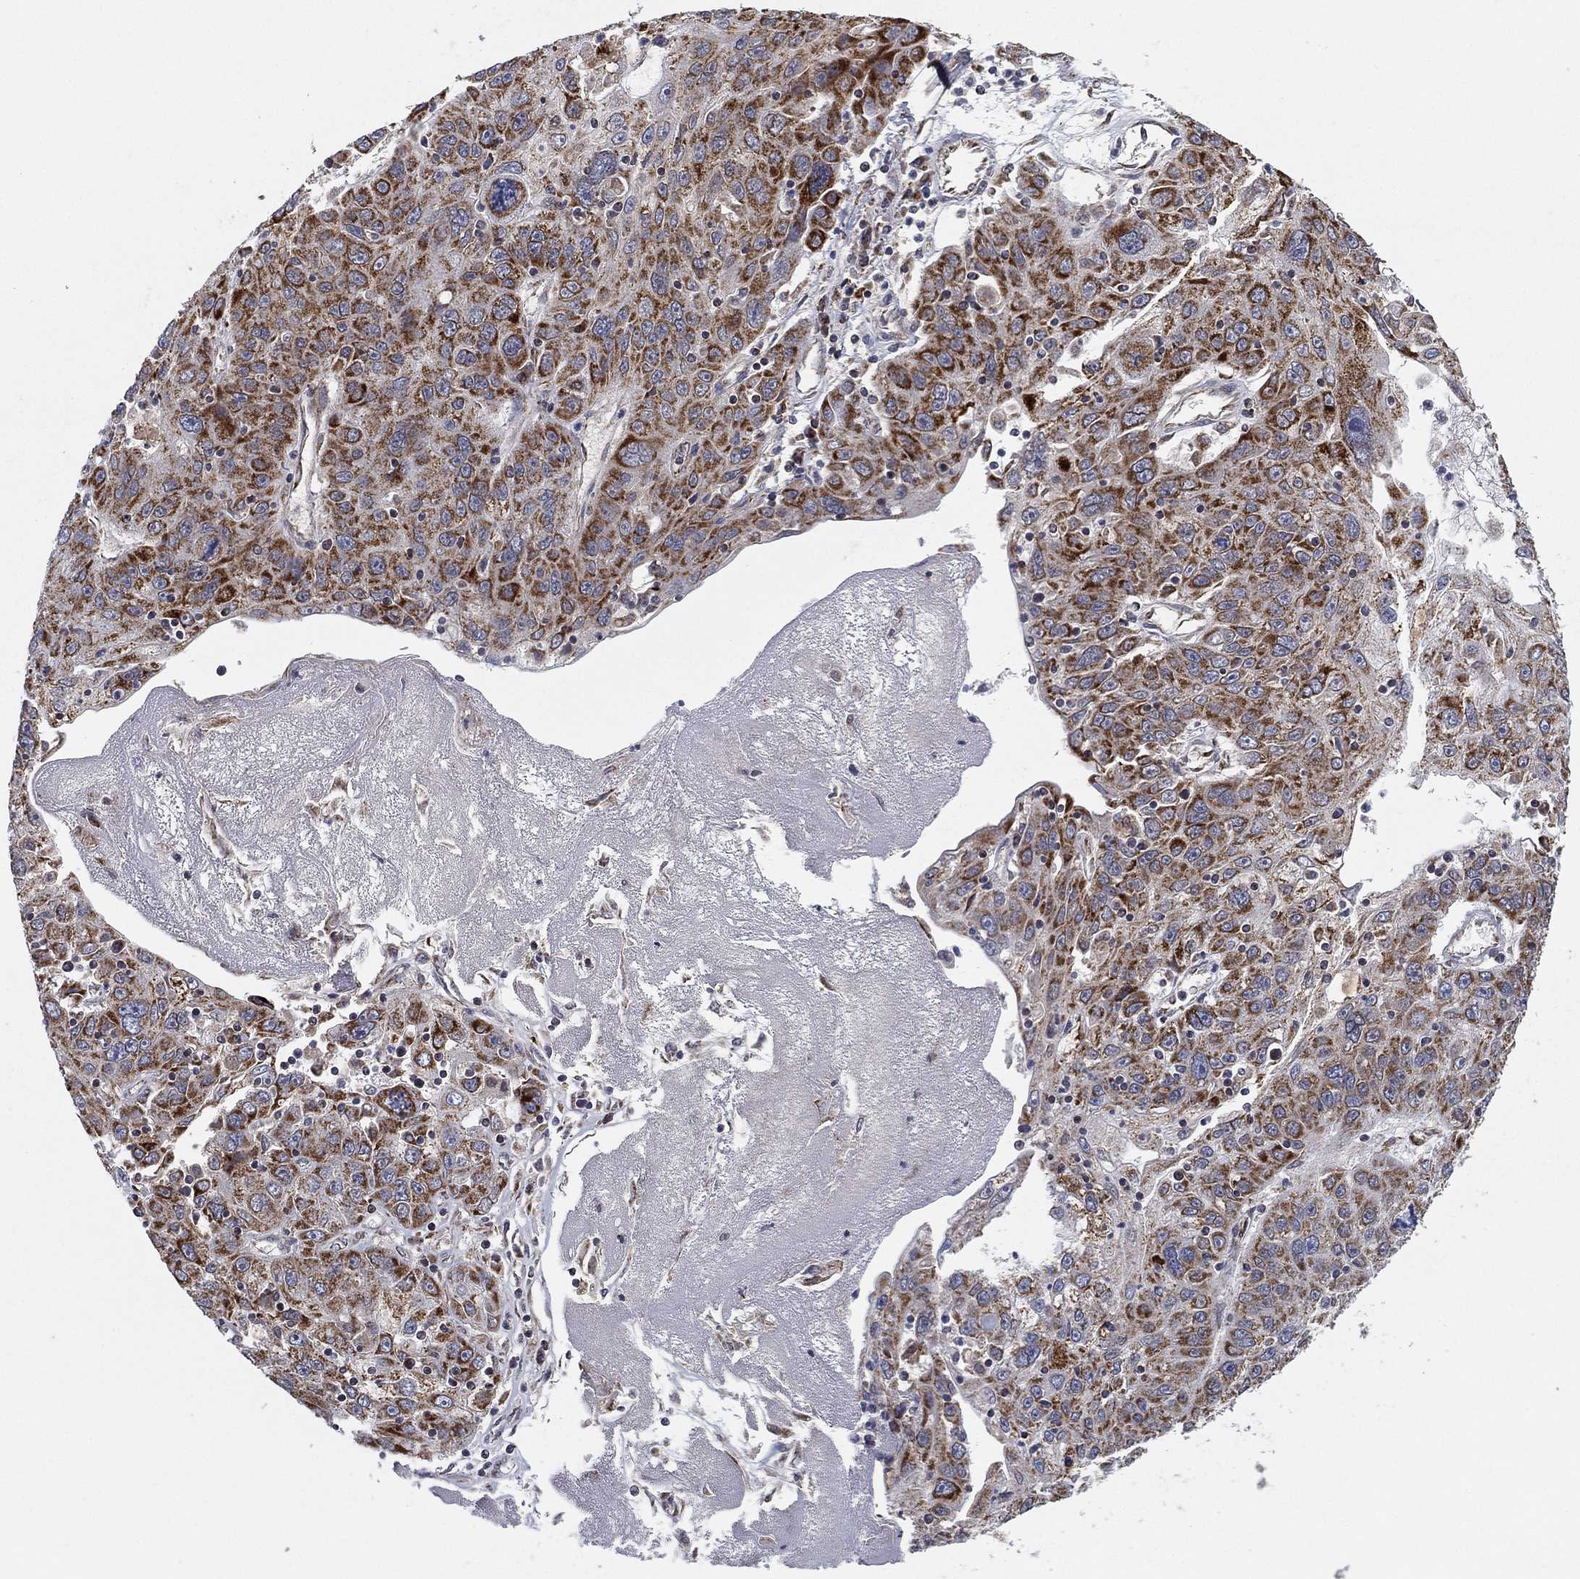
{"staining": {"intensity": "strong", "quantity": "25%-75%", "location": "cytoplasmic/membranous"}, "tissue": "stomach cancer", "cell_type": "Tumor cells", "image_type": "cancer", "snomed": [{"axis": "morphology", "description": "Adenocarcinoma, NOS"}, {"axis": "topography", "description": "Stomach"}], "caption": "IHC micrograph of neoplastic tissue: stomach cancer (adenocarcinoma) stained using immunohistochemistry exhibits high levels of strong protein expression localized specifically in the cytoplasmic/membranous of tumor cells, appearing as a cytoplasmic/membranous brown color.", "gene": "PSMG4", "patient": {"sex": "male", "age": 56}}